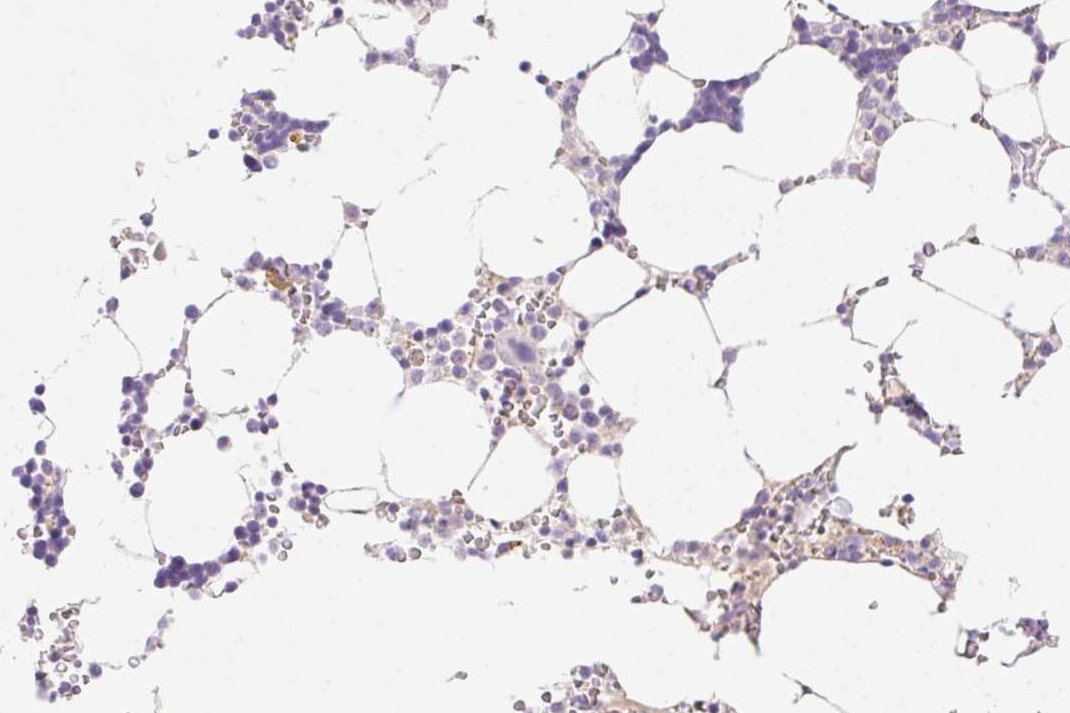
{"staining": {"intensity": "negative", "quantity": "none", "location": "none"}, "tissue": "bone marrow", "cell_type": "Hematopoietic cells", "image_type": "normal", "snomed": [{"axis": "morphology", "description": "Normal tissue, NOS"}, {"axis": "topography", "description": "Bone marrow"}], "caption": "A high-resolution photomicrograph shows immunohistochemistry staining of unremarkable bone marrow, which displays no significant positivity in hematopoietic cells.", "gene": "PALM3", "patient": {"sex": "male", "age": 64}}